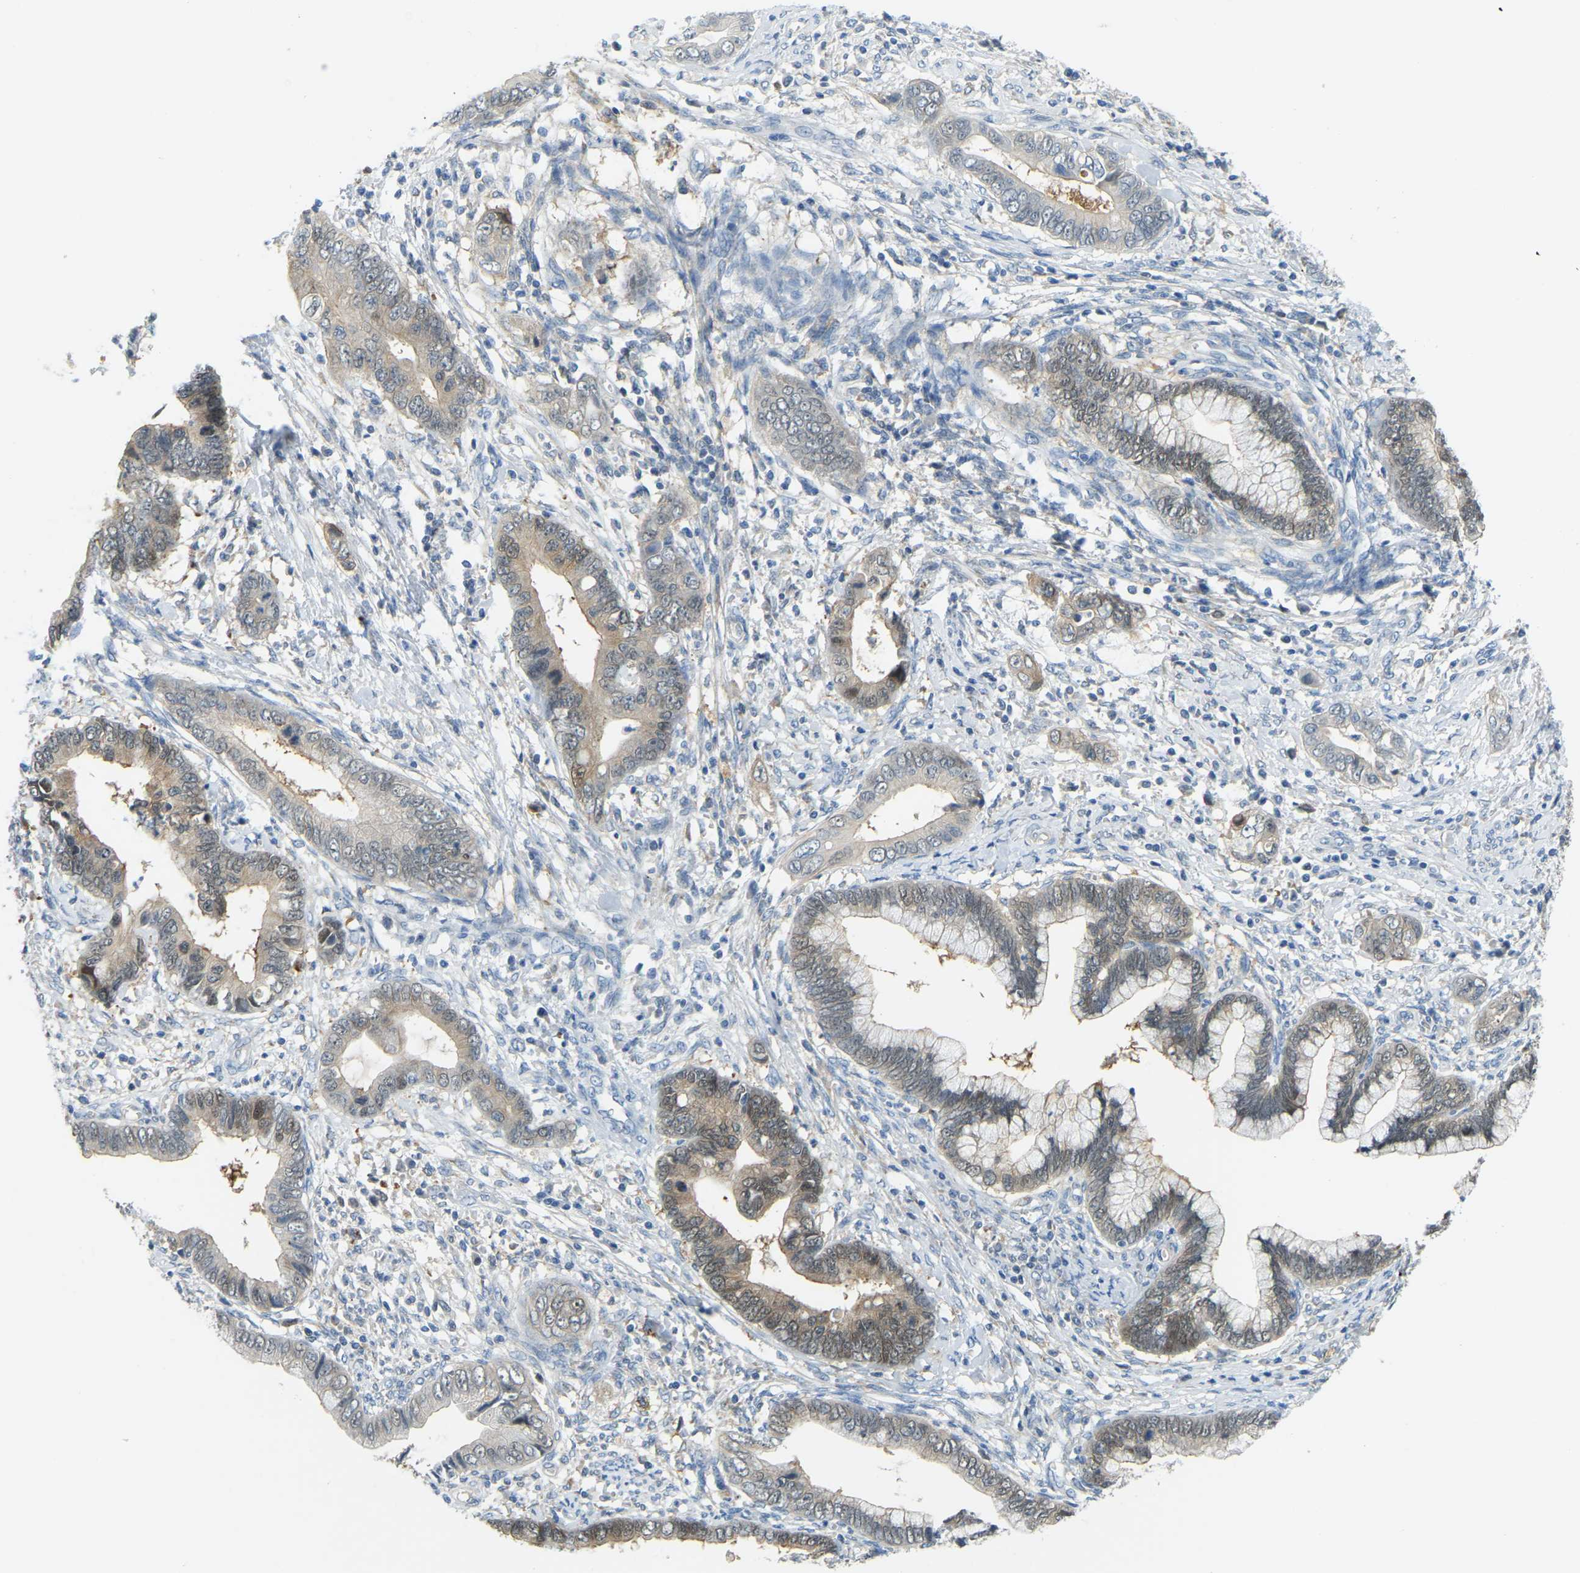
{"staining": {"intensity": "weak", "quantity": ">75%", "location": "cytoplasmic/membranous"}, "tissue": "cervical cancer", "cell_type": "Tumor cells", "image_type": "cancer", "snomed": [{"axis": "morphology", "description": "Adenocarcinoma, NOS"}, {"axis": "topography", "description": "Cervix"}], "caption": "The micrograph exhibits staining of cervical cancer, revealing weak cytoplasmic/membranous protein expression (brown color) within tumor cells.", "gene": "NME8", "patient": {"sex": "female", "age": 44}}